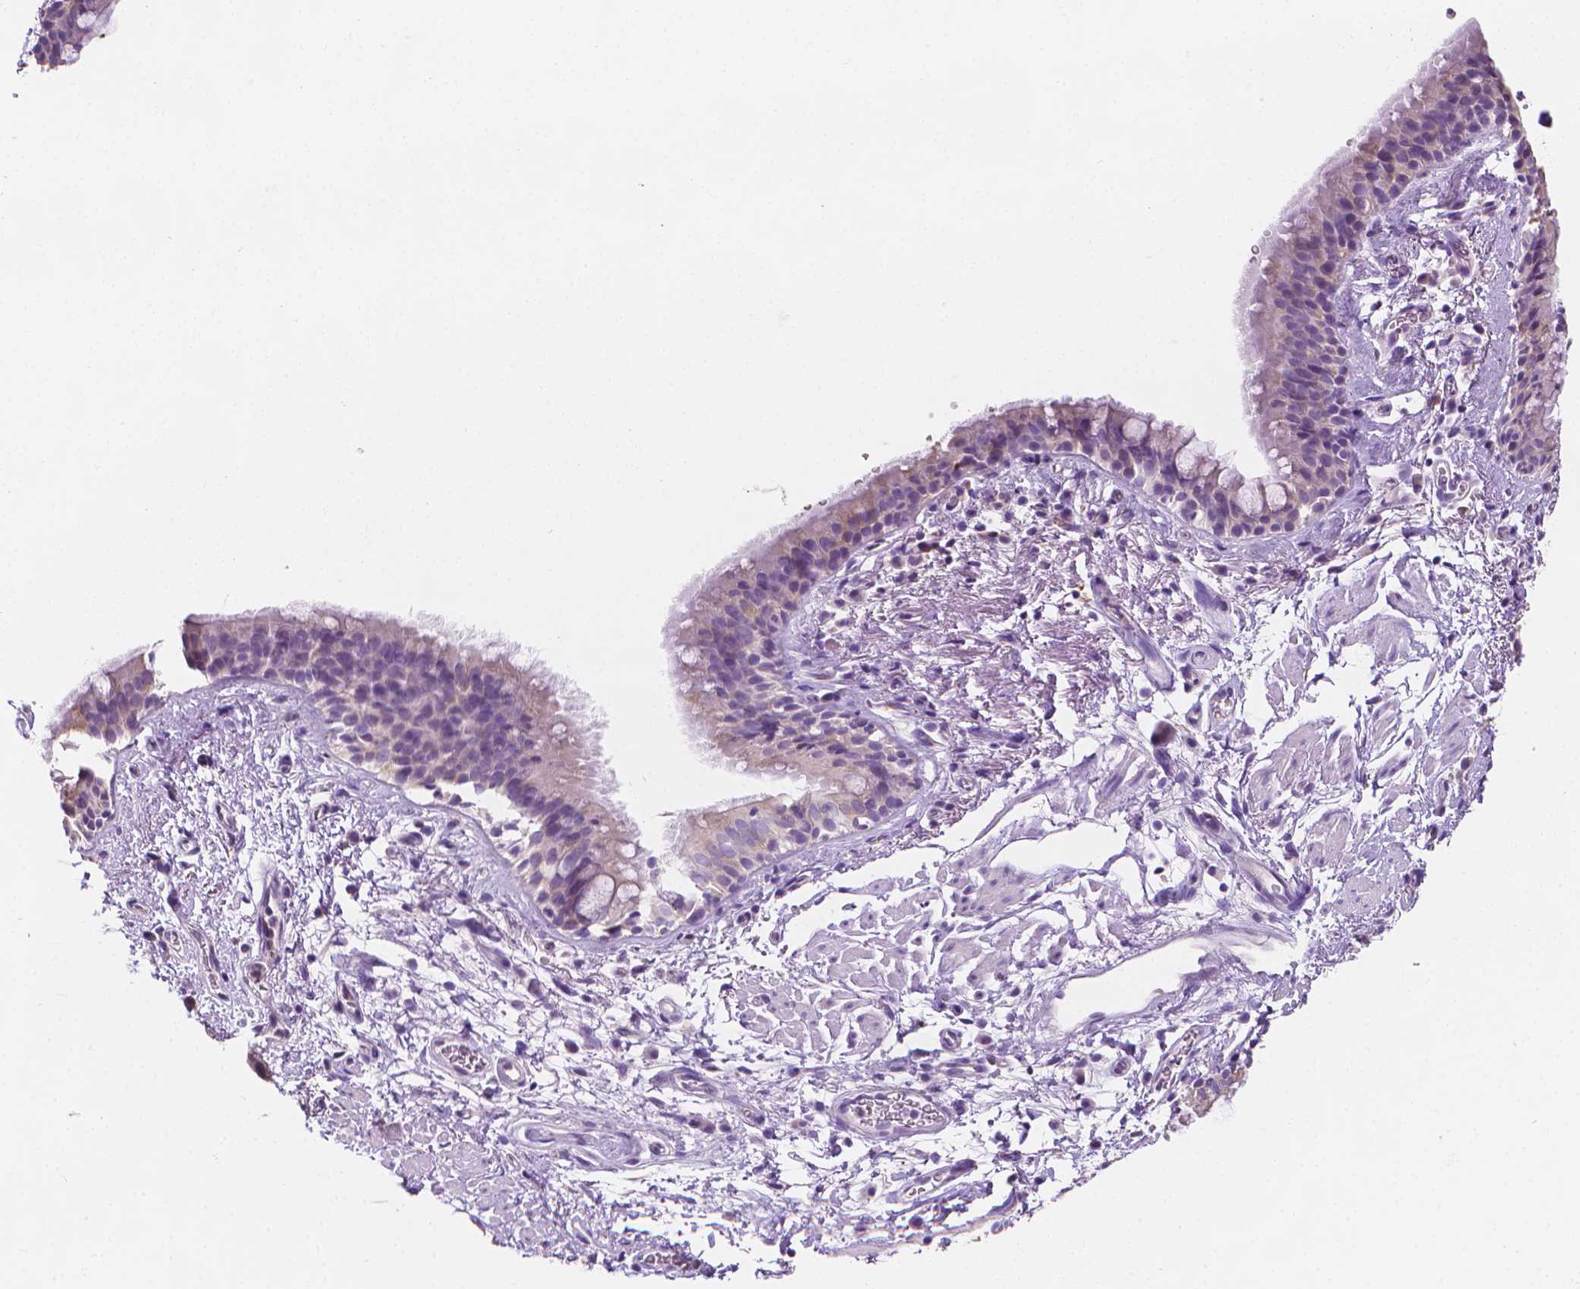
{"staining": {"intensity": "negative", "quantity": "none", "location": "none"}, "tissue": "bronchus", "cell_type": "Respiratory epithelial cells", "image_type": "normal", "snomed": [{"axis": "morphology", "description": "Normal tissue, NOS"}, {"axis": "topography", "description": "Cartilage tissue"}, {"axis": "topography", "description": "Bronchus"}], "caption": "IHC of unremarkable human bronchus displays no positivity in respiratory epithelial cells.", "gene": "FASN", "patient": {"sex": "male", "age": 58}}